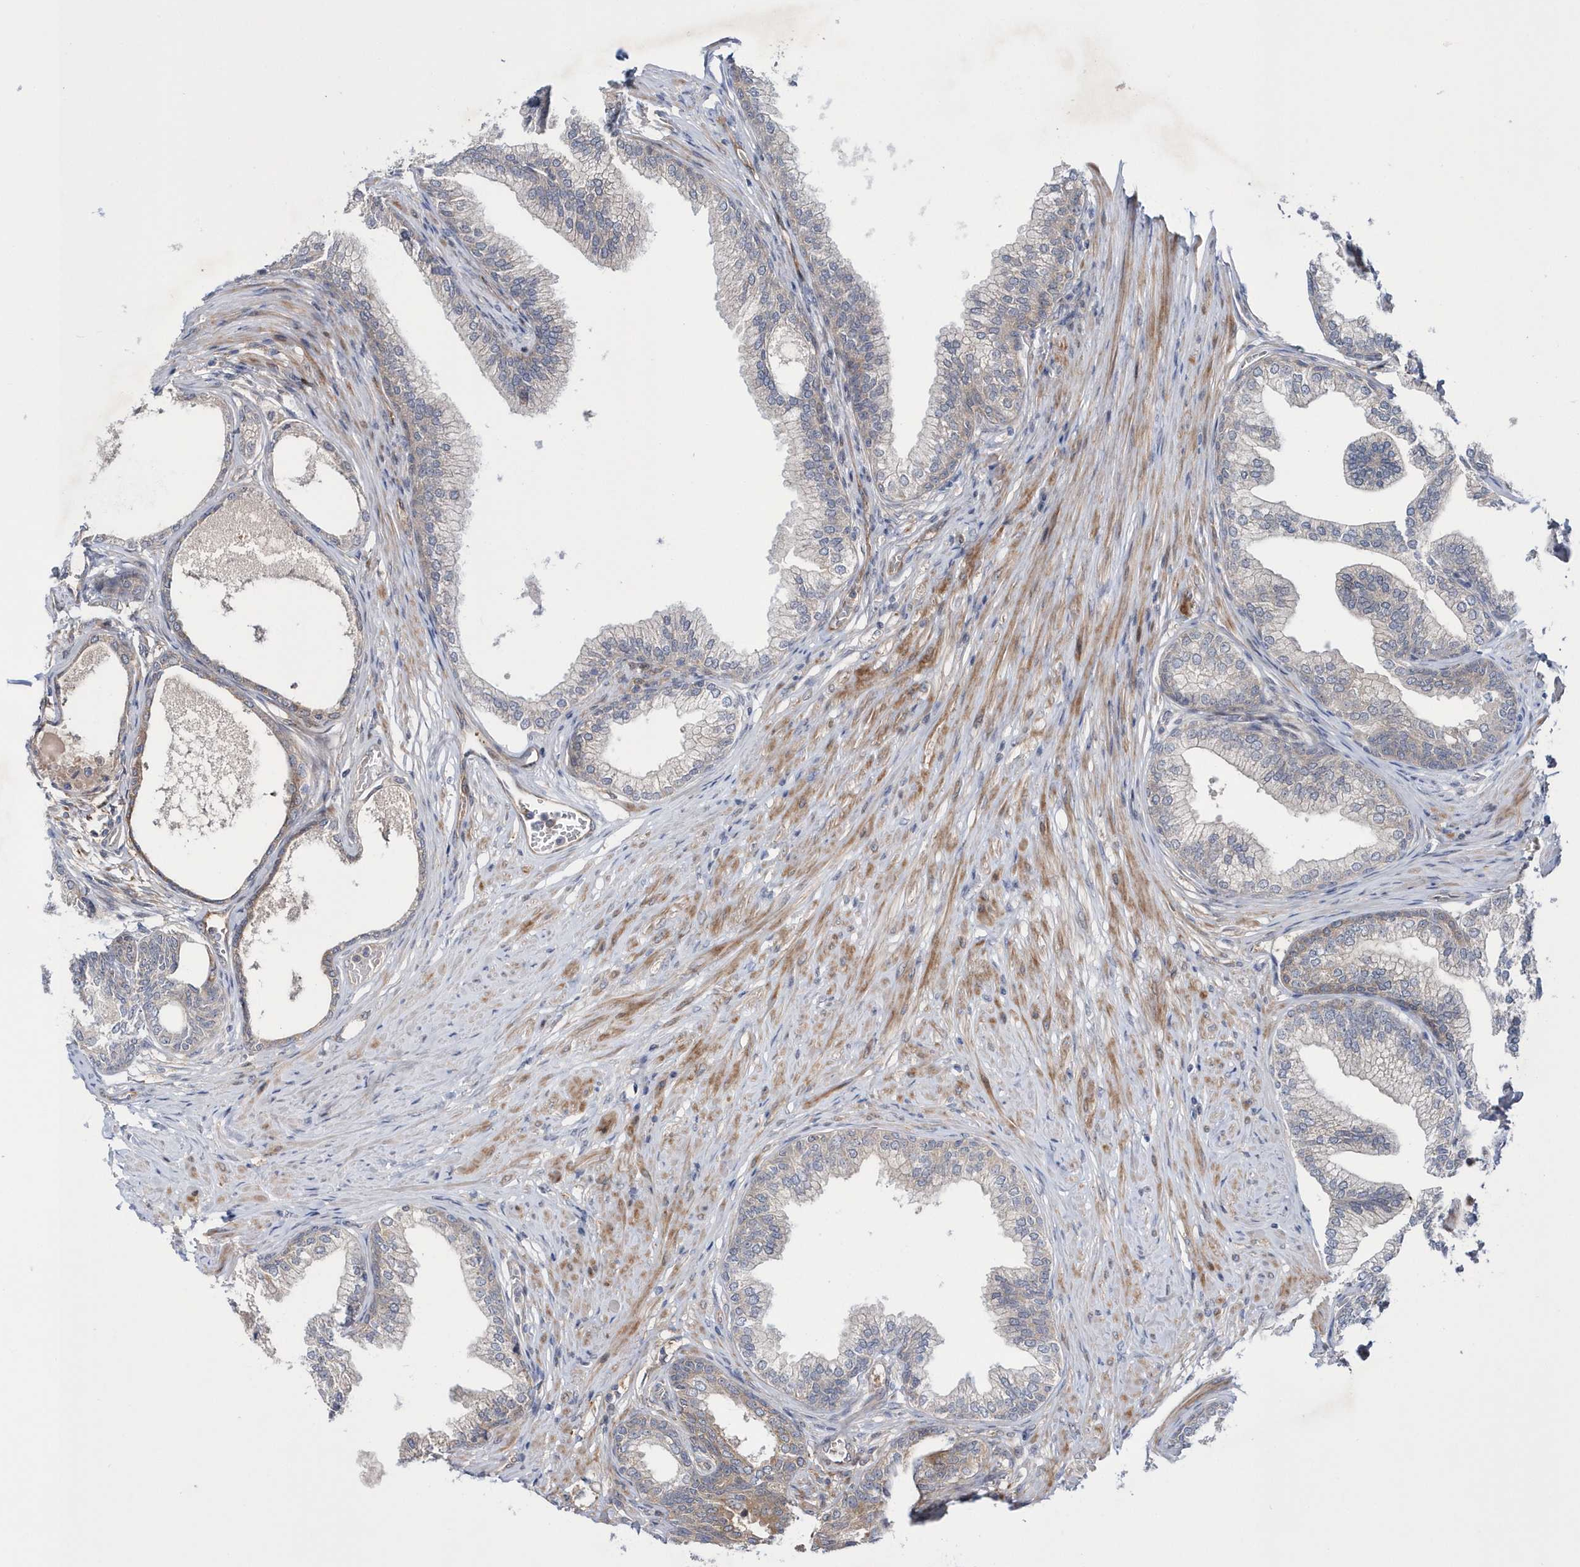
{"staining": {"intensity": "strong", "quantity": "25%-75%", "location": "cytoplasmic/membranous"}, "tissue": "prostate", "cell_type": "Glandular cells", "image_type": "normal", "snomed": [{"axis": "morphology", "description": "Normal tissue, NOS"}, {"axis": "morphology", "description": "Urothelial carcinoma, Low grade"}, {"axis": "topography", "description": "Urinary bladder"}, {"axis": "topography", "description": "Prostate"}], "caption": "Brown immunohistochemical staining in benign prostate exhibits strong cytoplasmic/membranous expression in approximately 25%-75% of glandular cells. The protein of interest is shown in brown color, while the nuclei are stained blue.", "gene": "DSPP", "patient": {"sex": "male", "age": 60}}